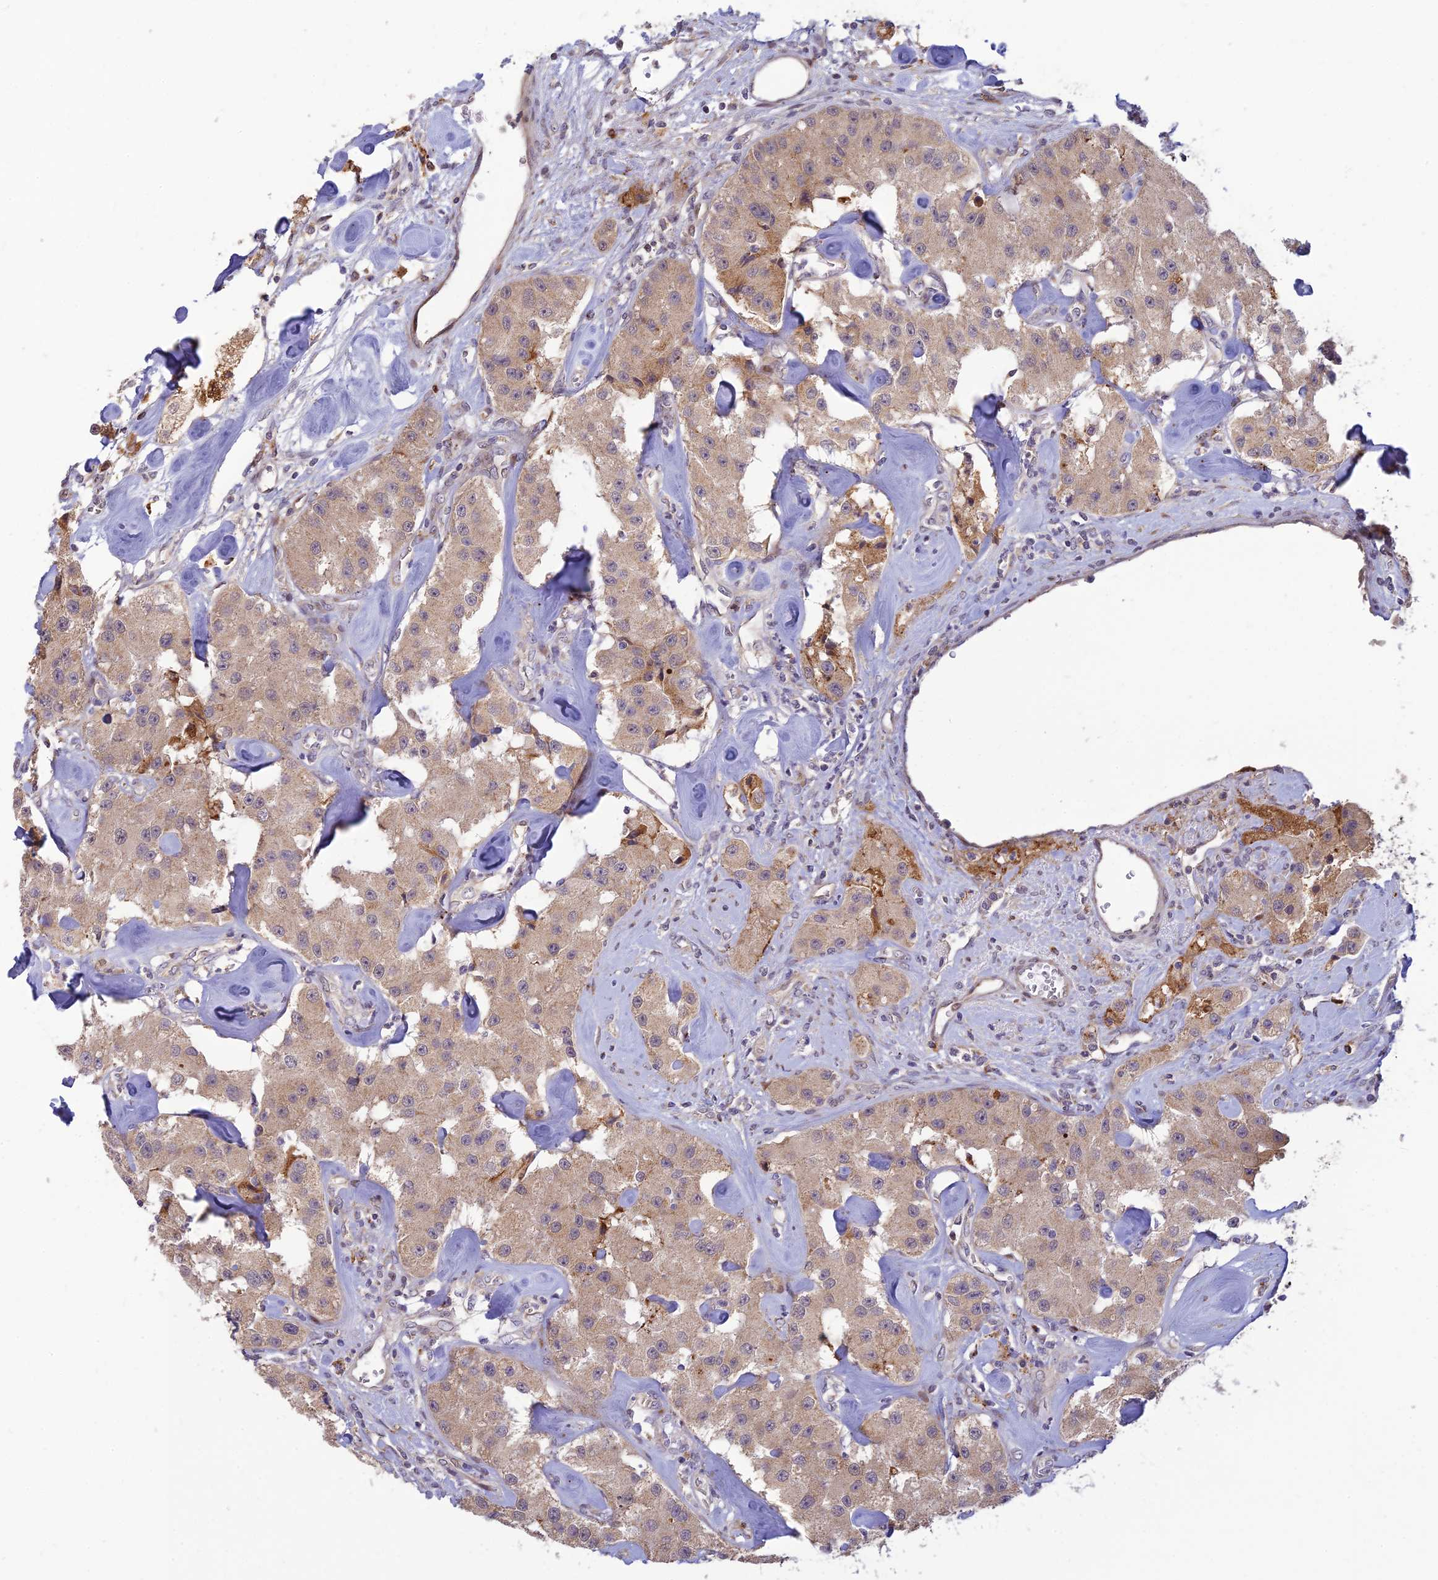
{"staining": {"intensity": "weak", "quantity": ">75%", "location": "cytoplasmic/membranous"}, "tissue": "carcinoid", "cell_type": "Tumor cells", "image_type": "cancer", "snomed": [{"axis": "morphology", "description": "Carcinoid, malignant, NOS"}, {"axis": "topography", "description": "Pancreas"}], "caption": "Immunohistochemical staining of human carcinoid exhibits low levels of weak cytoplasmic/membranous positivity in about >75% of tumor cells.", "gene": "ASPDH", "patient": {"sex": "male", "age": 41}}